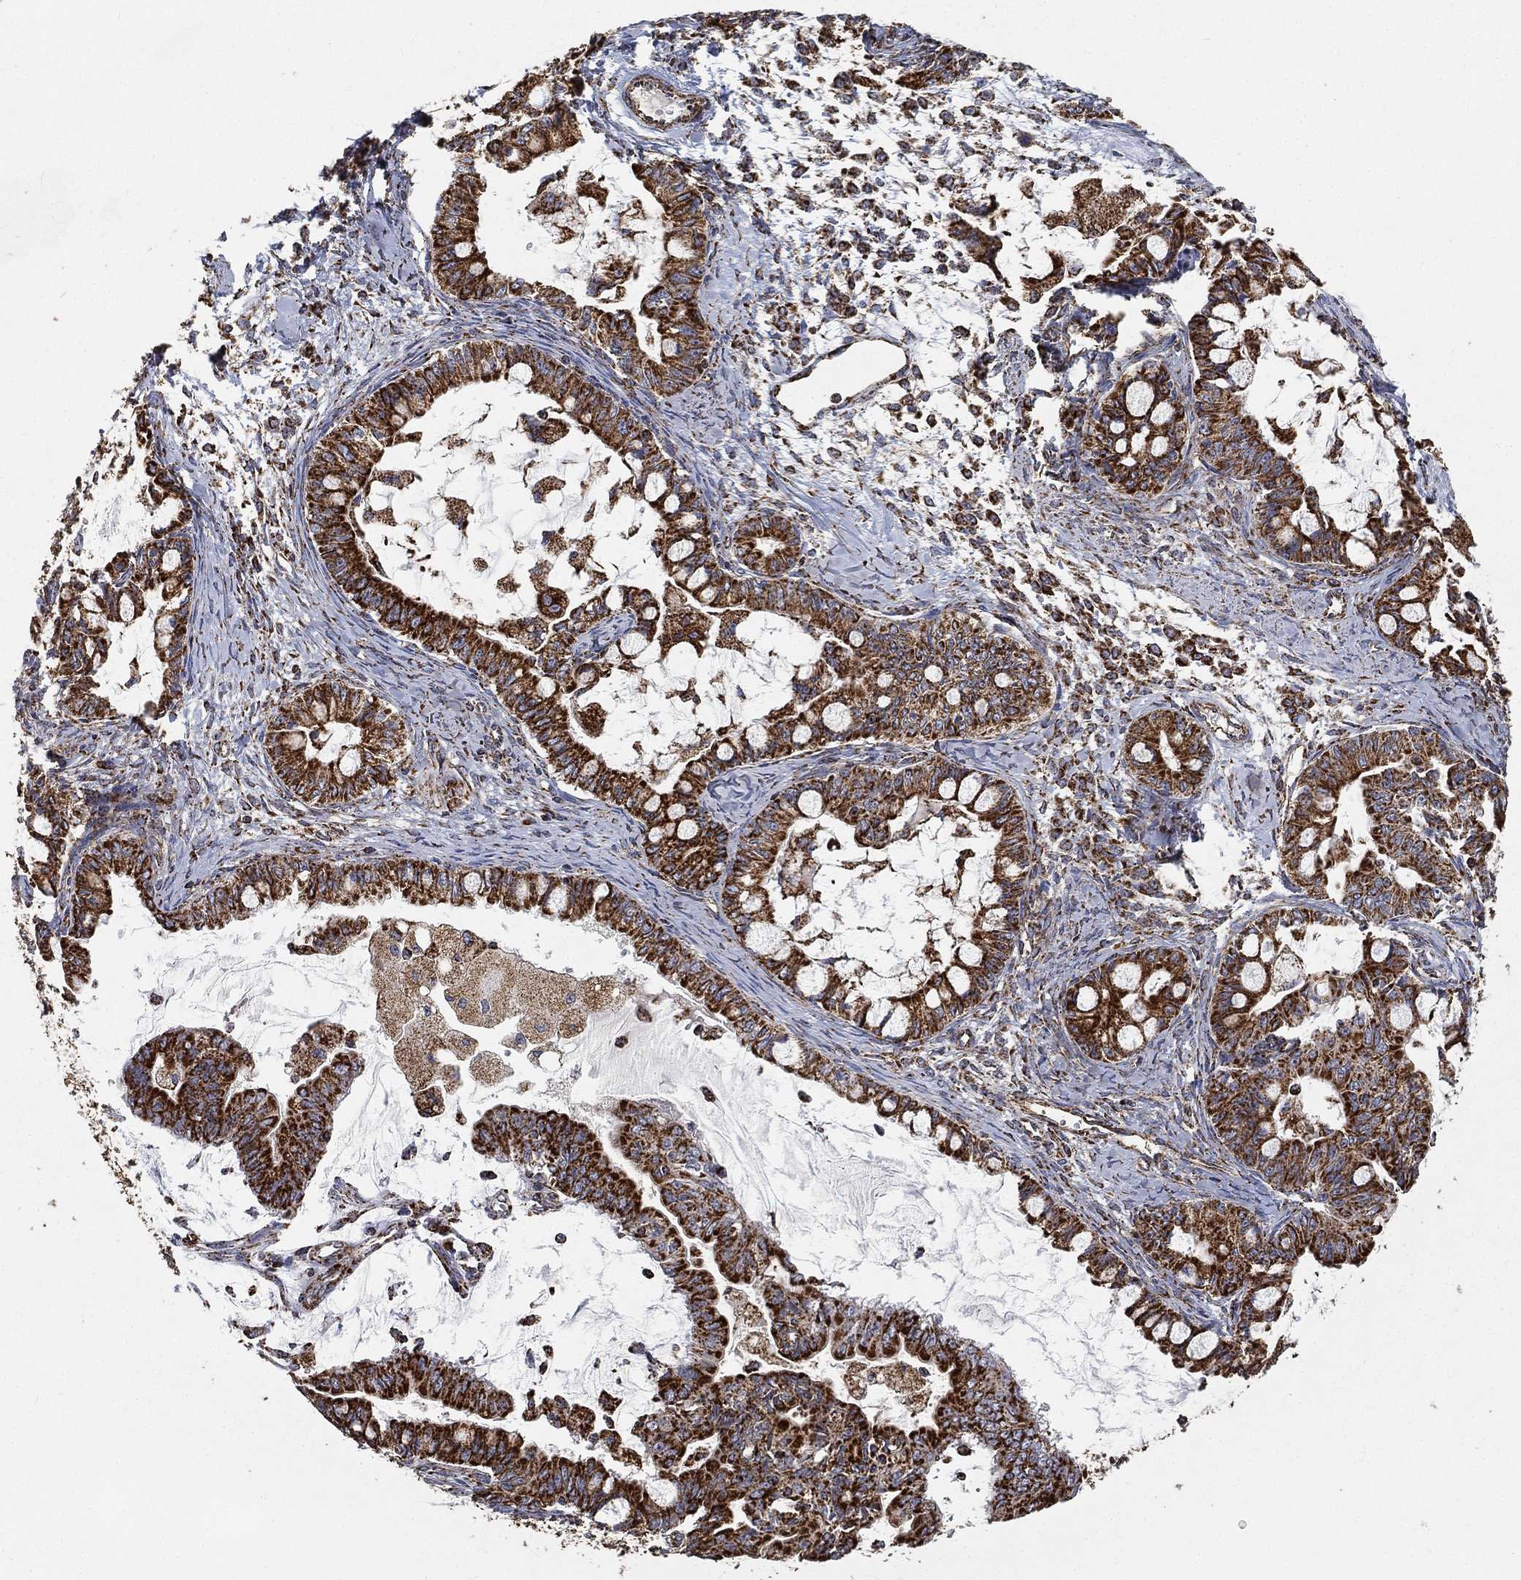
{"staining": {"intensity": "strong", "quantity": ">75%", "location": "cytoplasmic/membranous"}, "tissue": "ovarian cancer", "cell_type": "Tumor cells", "image_type": "cancer", "snomed": [{"axis": "morphology", "description": "Cystadenocarcinoma, mucinous, NOS"}, {"axis": "topography", "description": "Ovary"}], "caption": "Mucinous cystadenocarcinoma (ovarian) stained with immunohistochemistry (IHC) reveals strong cytoplasmic/membranous expression in about >75% of tumor cells.", "gene": "SLC38A7", "patient": {"sex": "female", "age": 63}}